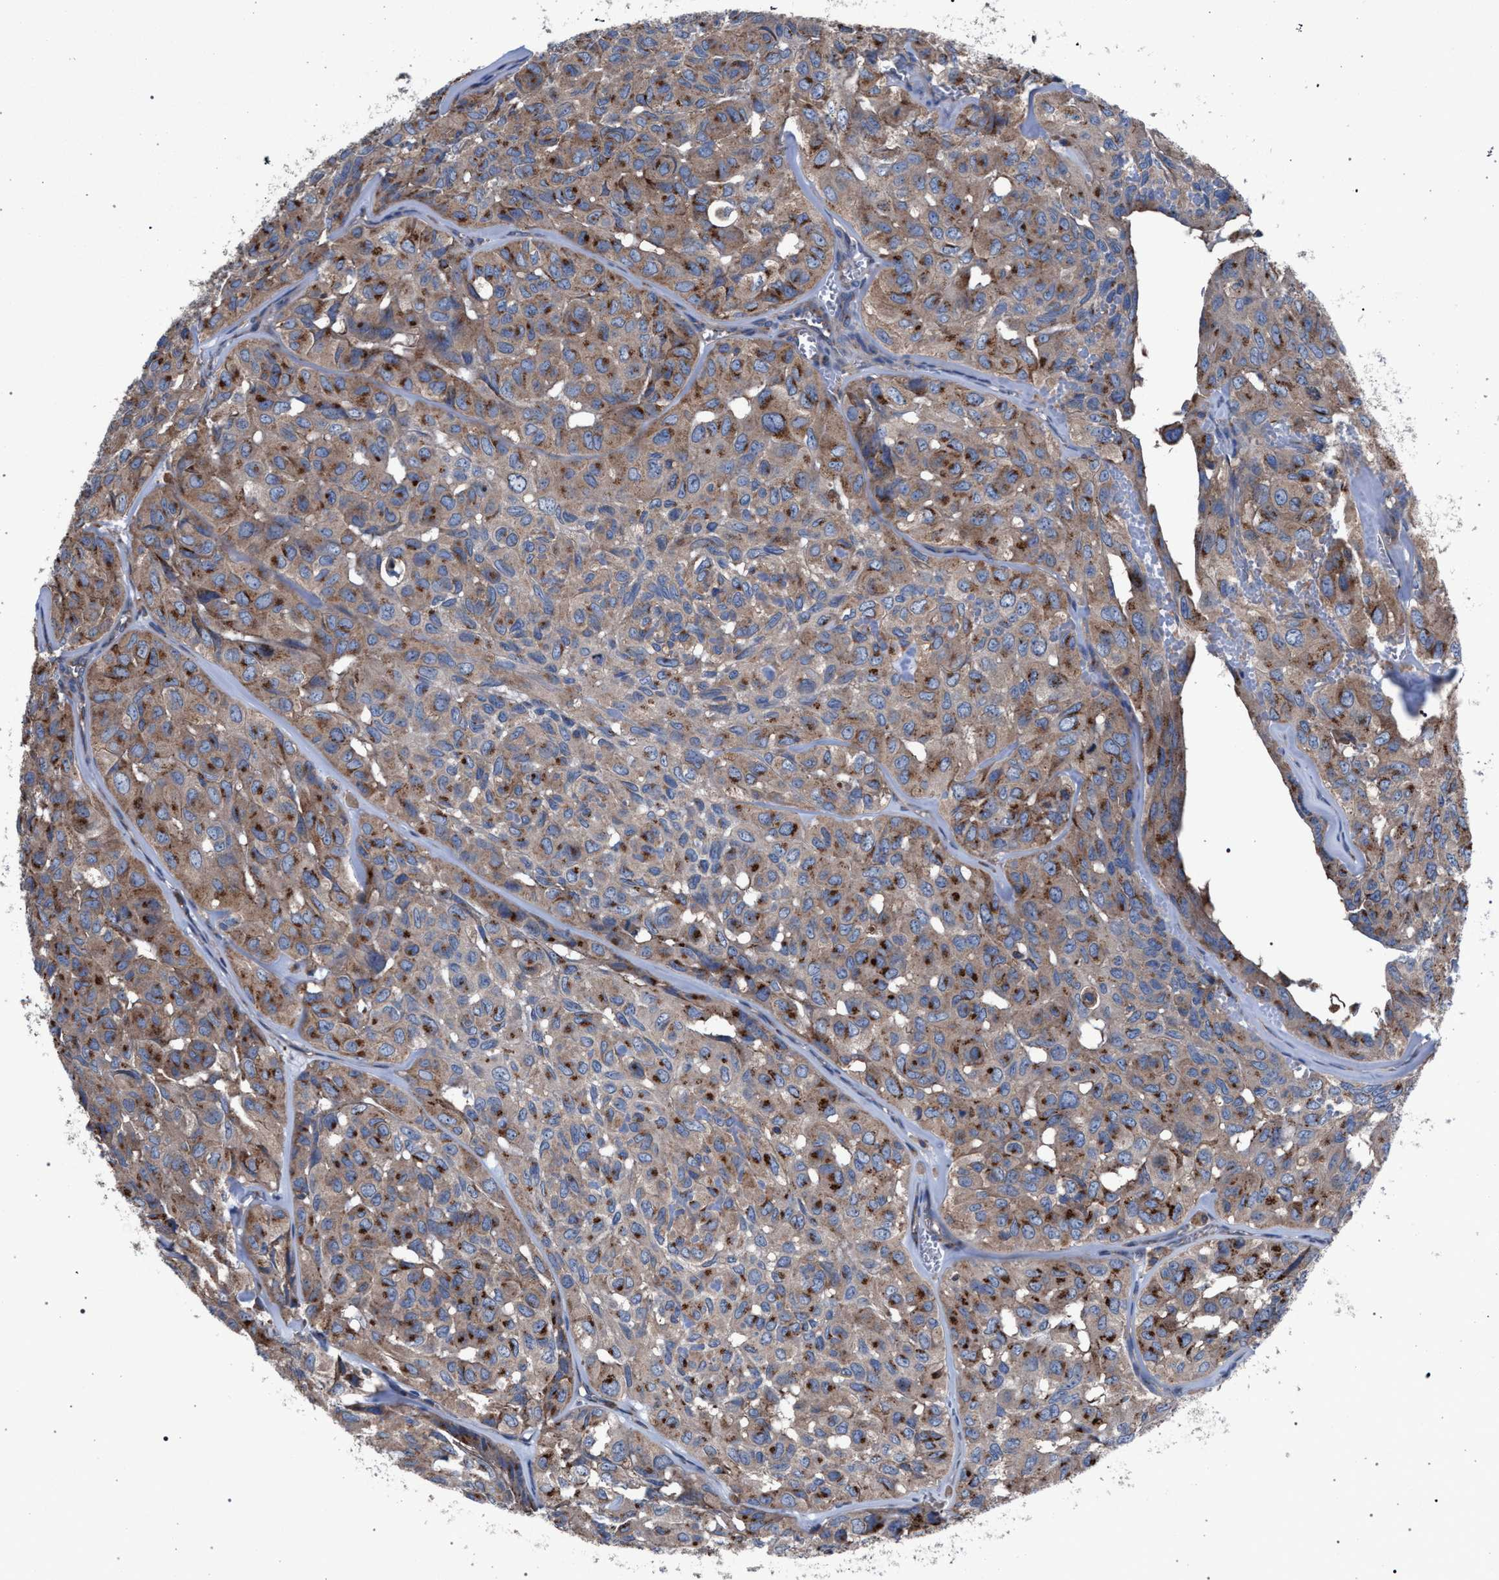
{"staining": {"intensity": "moderate", "quantity": ">75%", "location": "cytoplasmic/membranous"}, "tissue": "head and neck cancer", "cell_type": "Tumor cells", "image_type": "cancer", "snomed": [{"axis": "morphology", "description": "Adenocarcinoma, NOS"}, {"axis": "topography", "description": "Salivary gland, NOS"}, {"axis": "topography", "description": "Head-Neck"}], "caption": "IHC histopathology image of neoplastic tissue: human head and neck cancer (adenocarcinoma) stained using immunohistochemistry displays medium levels of moderate protein expression localized specifically in the cytoplasmic/membranous of tumor cells, appearing as a cytoplasmic/membranous brown color.", "gene": "ATP6V0A1", "patient": {"sex": "female", "age": 76}}